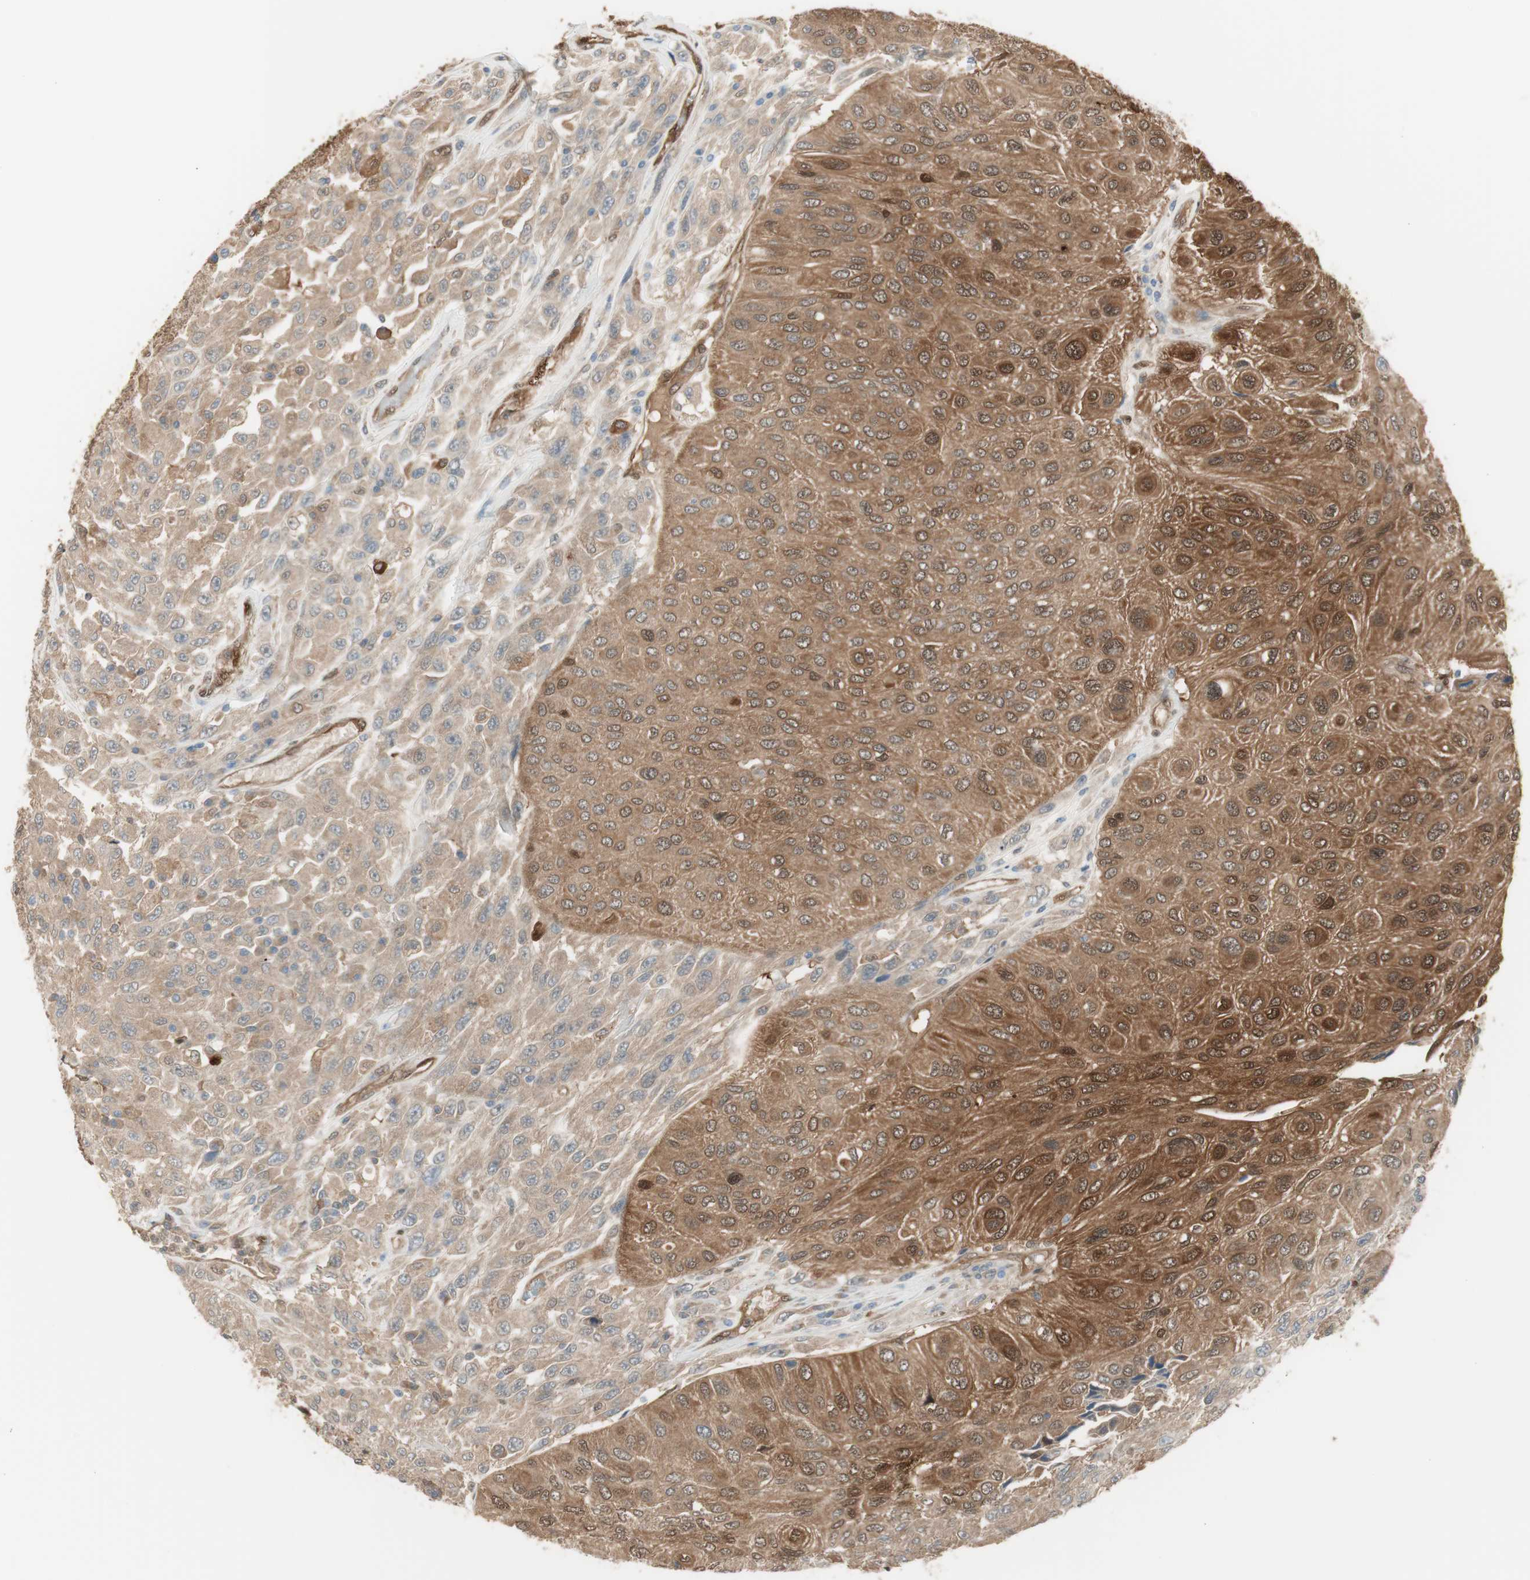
{"staining": {"intensity": "moderate", "quantity": ">75%", "location": "cytoplasmic/membranous"}, "tissue": "urothelial cancer", "cell_type": "Tumor cells", "image_type": "cancer", "snomed": [{"axis": "morphology", "description": "Urothelial carcinoma, High grade"}, {"axis": "topography", "description": "Urinary bladder"}], "caption": "Protein expression analysis of human urothelial cancer reveals moderate cytoplasmic/membranous positivity in approximately >75% of tumor cells.", "gene": "SERPINB6", "patient": {"sex": "male", "age": 66}}